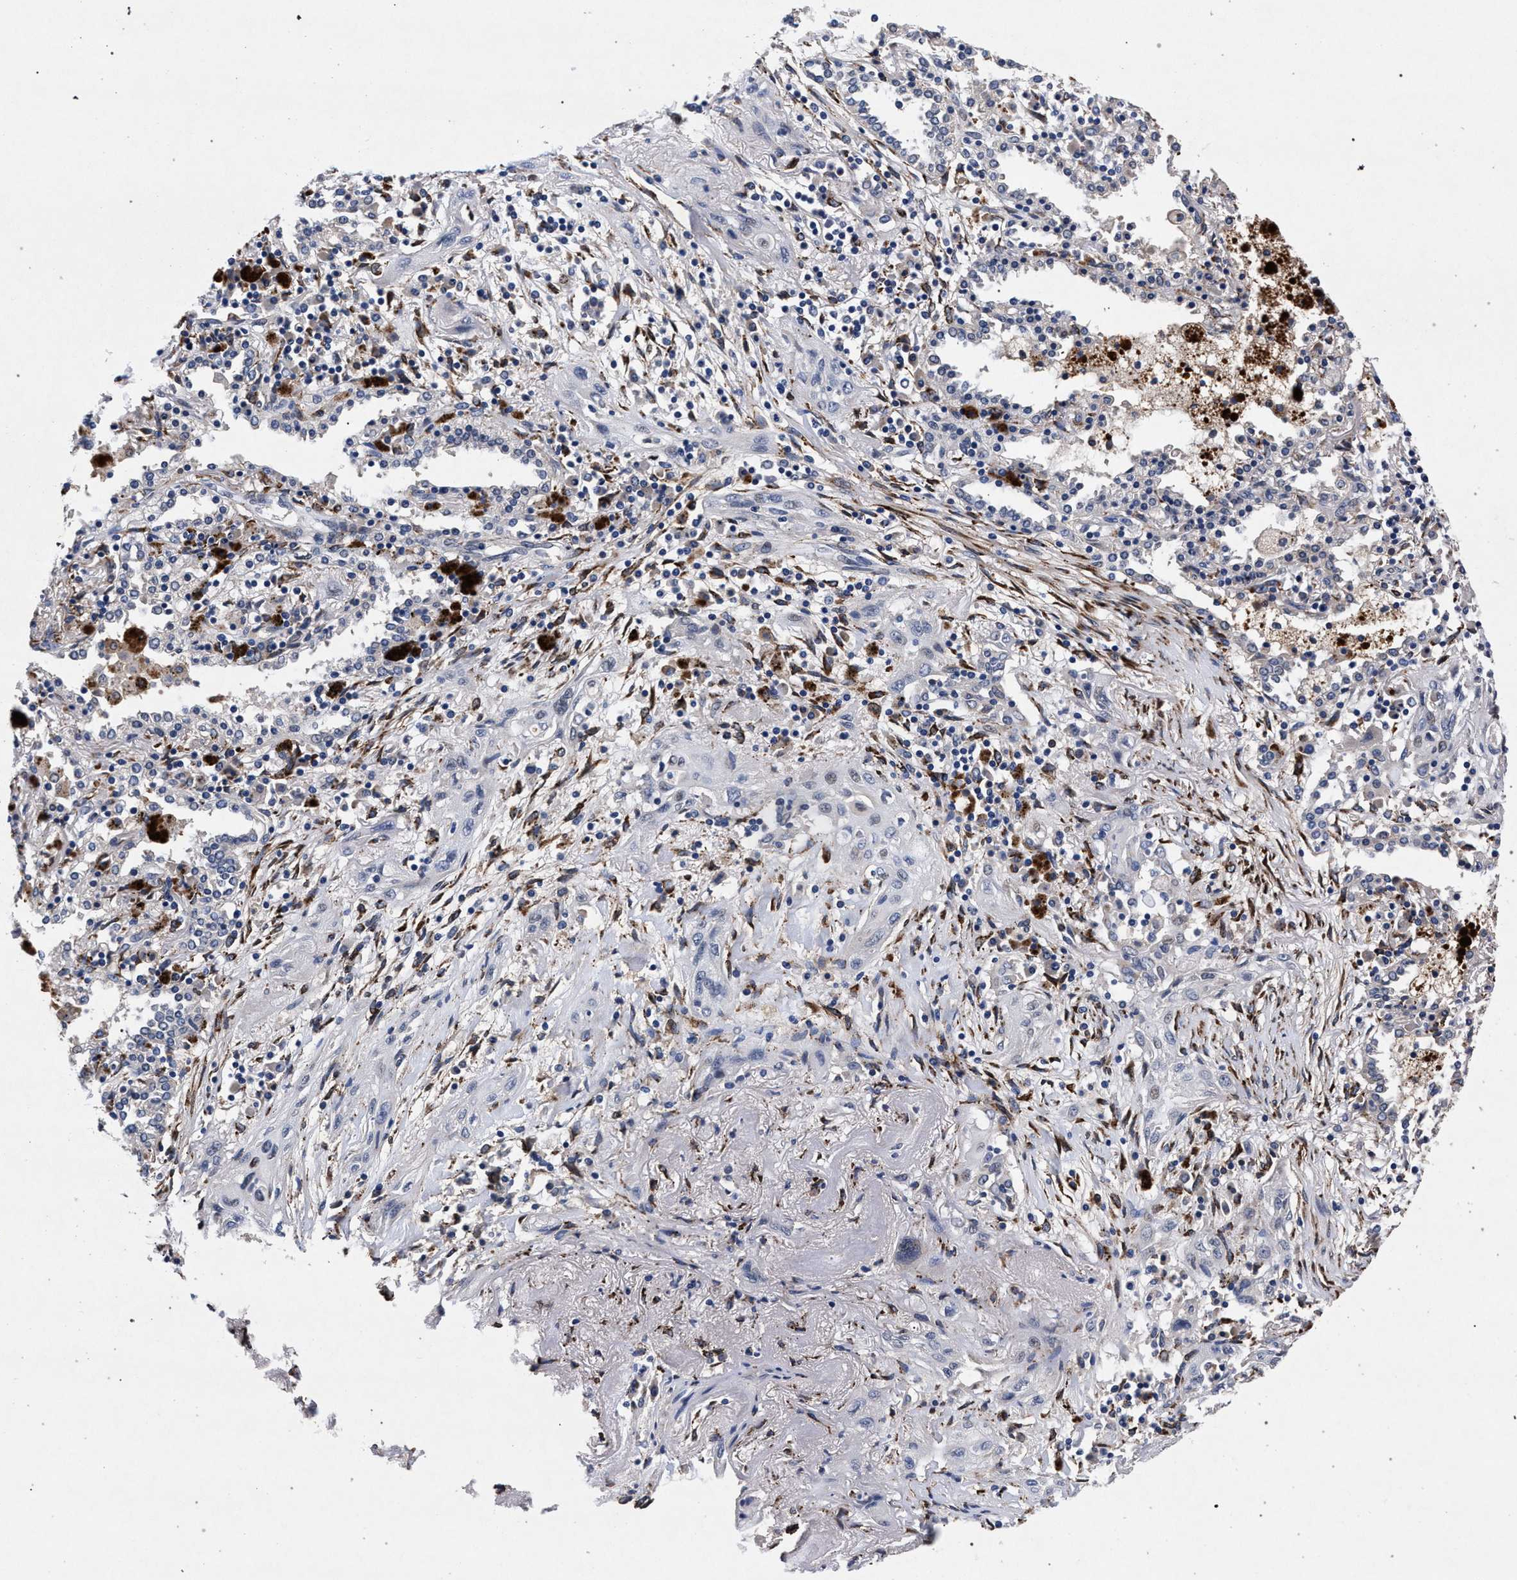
{"staining": {"intensity": "negative", "quantity": "none", "location": "none"}, "tissue": "lung cancer", "cell_type": "Tumor cells", "image_type": "cancer", "snomed": [{"axis": "morphology", "description": "Squamous cell carcinoma, NOS"}, {"axis": "topography", "description": "Lung"}], "caption": "Immunohistochemical staining of lung cancer (squamous cell carcinoma) displays no significant positivity in tumor cells.", "gene": "NEK7", "patient": {"sex": "female", "age": 47}}